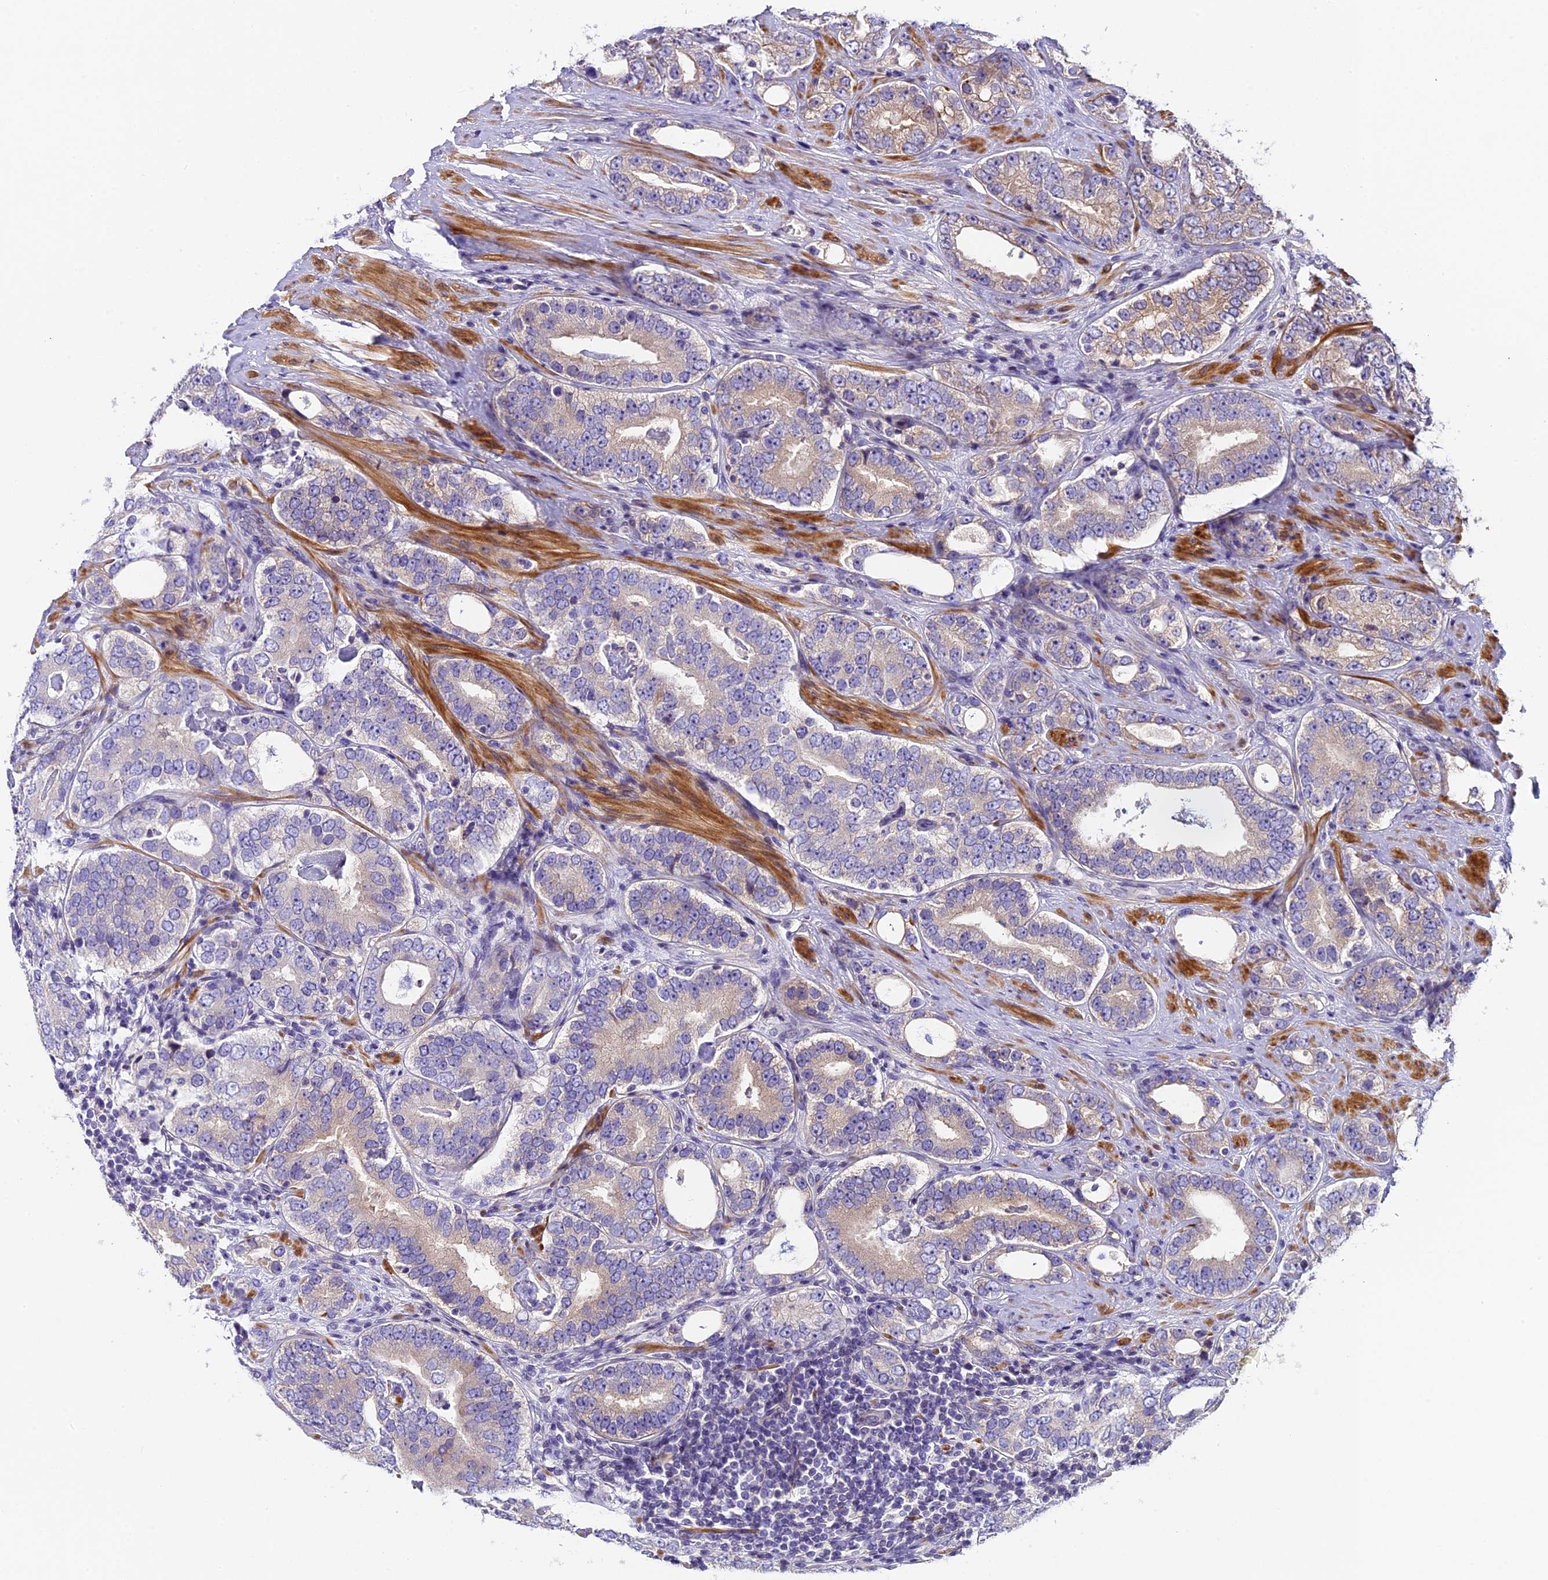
{"staining": {"intensity": "weak", "quantity": "<25%", "location": "cytoplasmic/membranous"}, "tissue": "prostate cancer", "cell_type": "Tumor cells", "image_type": "cancer", "snomed": [{"axis": "morphology", "description": "Adenocarcinoma, High grade"}, {"axis": "topography", "description": "Prostate"}], "caption": "Tumor cells show no significant protein positivity in prostate cancer.", "gene": "FAM98C", "patient": {"sex": "male", "age": 56}}